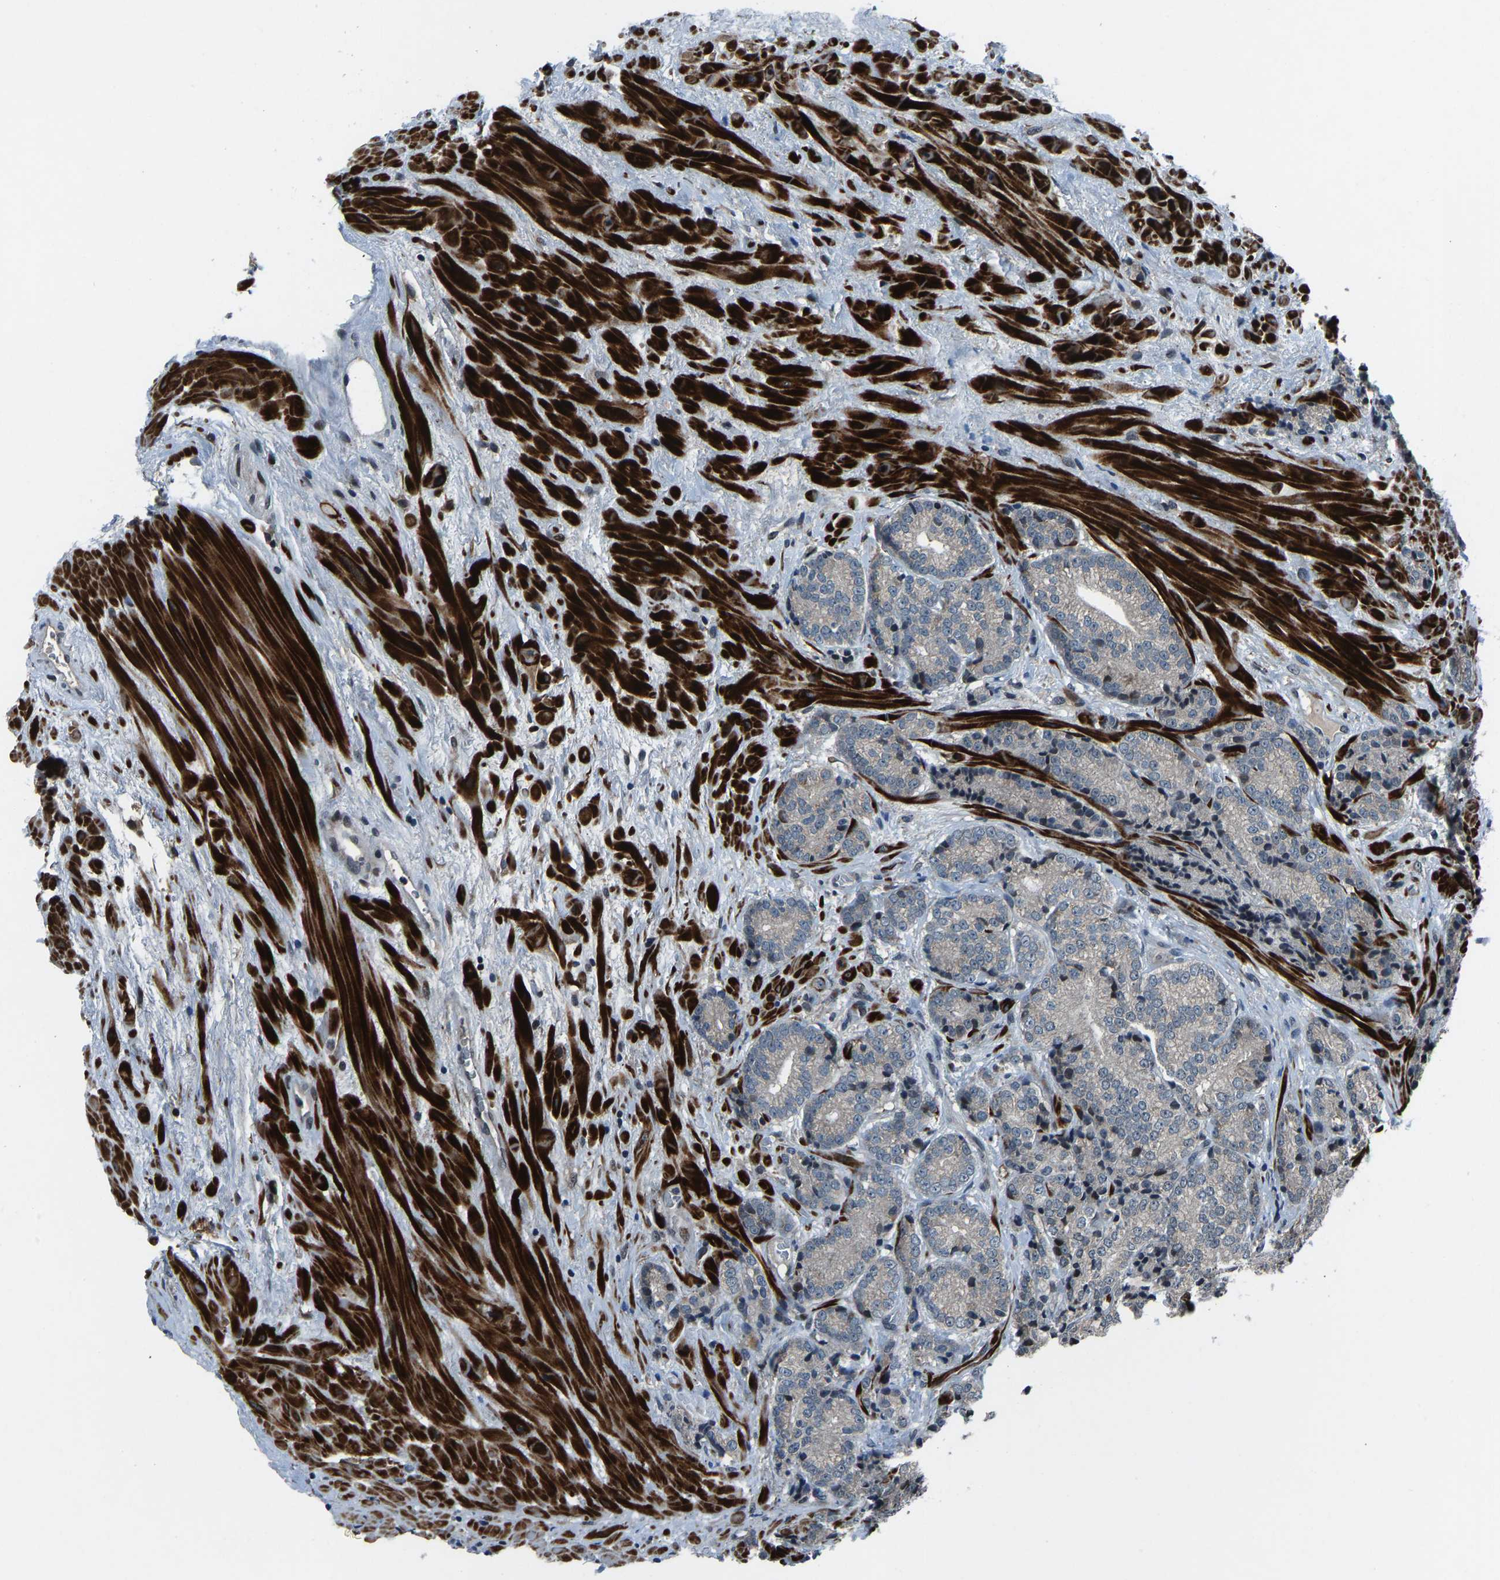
{"staining": {"intensity": "negative", "quantity": "none", "location": "none"}, "tissue": "prostate cancer", "cell_type": "Tumor cells", "image_type": "cancer", "snomed": [{"axis": "morphology", "description": "Adenocarcinoma, High grade"}, {"axis": "topography", "description": "Prostate"}], "caption": "Micrograph shows no significant protein staining in tumor cells of prostate cancer (adenocarcinoma (high-grade)).", "gene": "RLIM", "patient": {"sex": "male", "age": 61}}